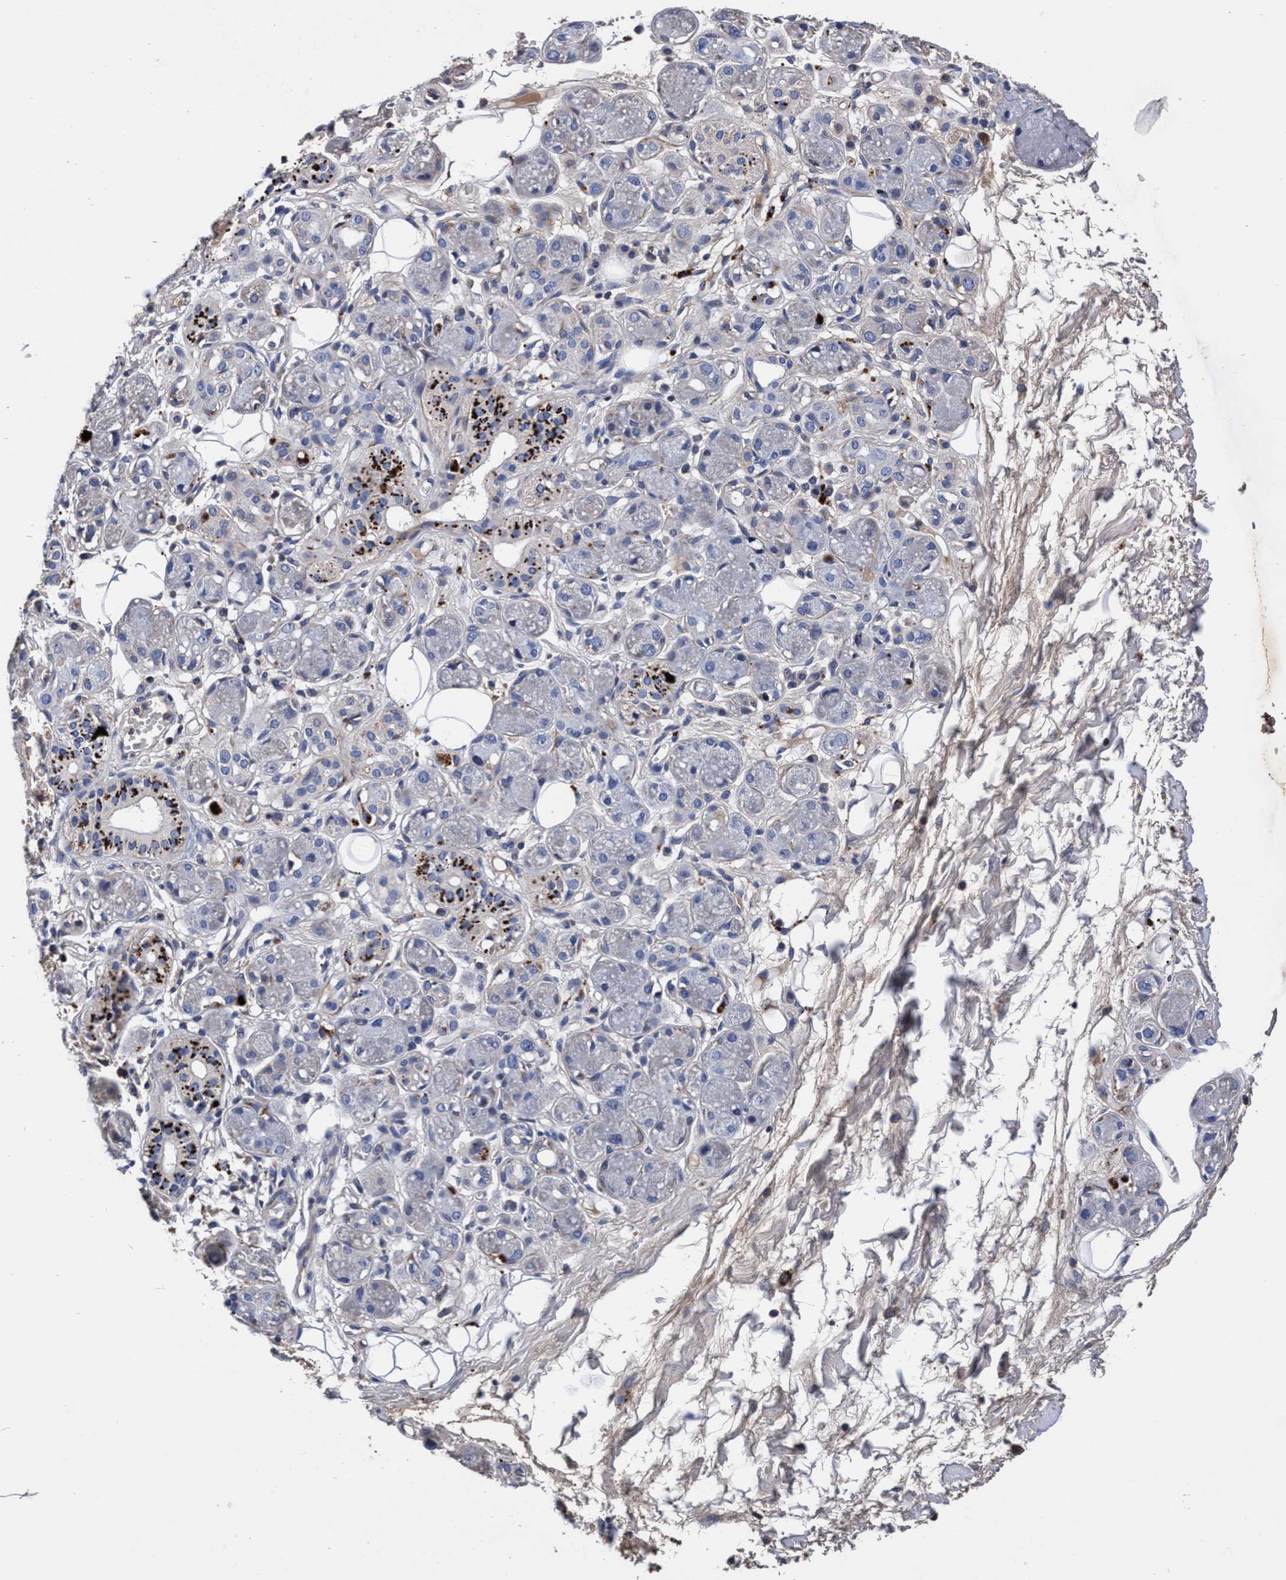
{"staining": {"intensity": "moderate", "quantity": "25%-75%", "location": "cytoplasmic/membranous"}, "tissue": "adipose tissue", "cell_type": "Adipocytes", "image_type": "normal", "snomed": [{"axis": "morphology", "description": "Normal tissue, NOS"}, {"axis": "morphology", "description": "Inflammation, NOS"}, {"axis": "topography", "description": "Salivary gland"}, {"axis": "topography", "description": "Peripheral nerve tissue"}], "caption": "This photomicrograph reveals immunohistochemistry (IHC) staining of unremarkable human adipose tissue, with medium moderate cytoplasmic/membranous positivity in about 25%-75% of adipocytes.", "gene": "RNF208", "patient": {"sex": "female", "age": 75}}